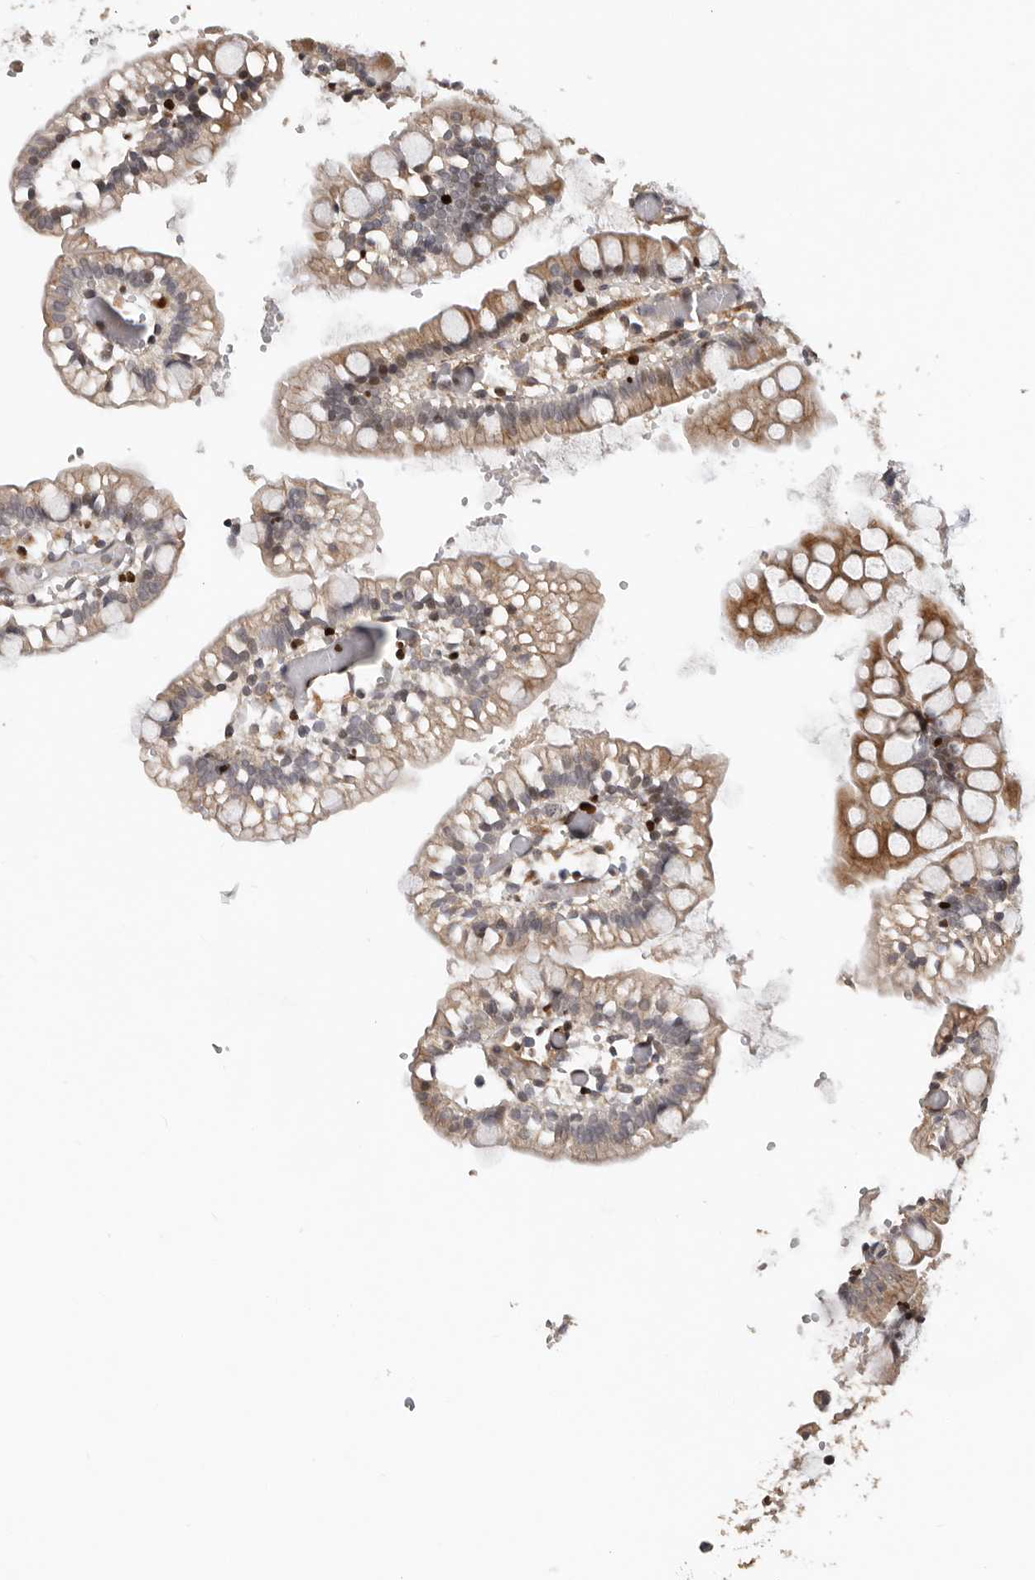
{"staining": {"intensity": "strong", "quantity": "25%-75%", "location": "cytoplasmic/membranous,nuclear"}, "tissue": "small intestine", "cell_type": "Glandular cells", "image_type": "normal", "snomed": [{"axis": "morphology", "description": "Normal tissue, NOS"}, {"axis": "morphology", "description": "Developmental malformation"}, {"axis": "topography", "description": "Small intestine"}], "caption": "DAB immunohistochemical staining of unremarkable human small intestine exhibits strong cytoplasmic/membranous,nuclear protein staining in about 25%-75% of glandular cells.", "gene": "HENMT1", "patient": {"sex": "male"}}